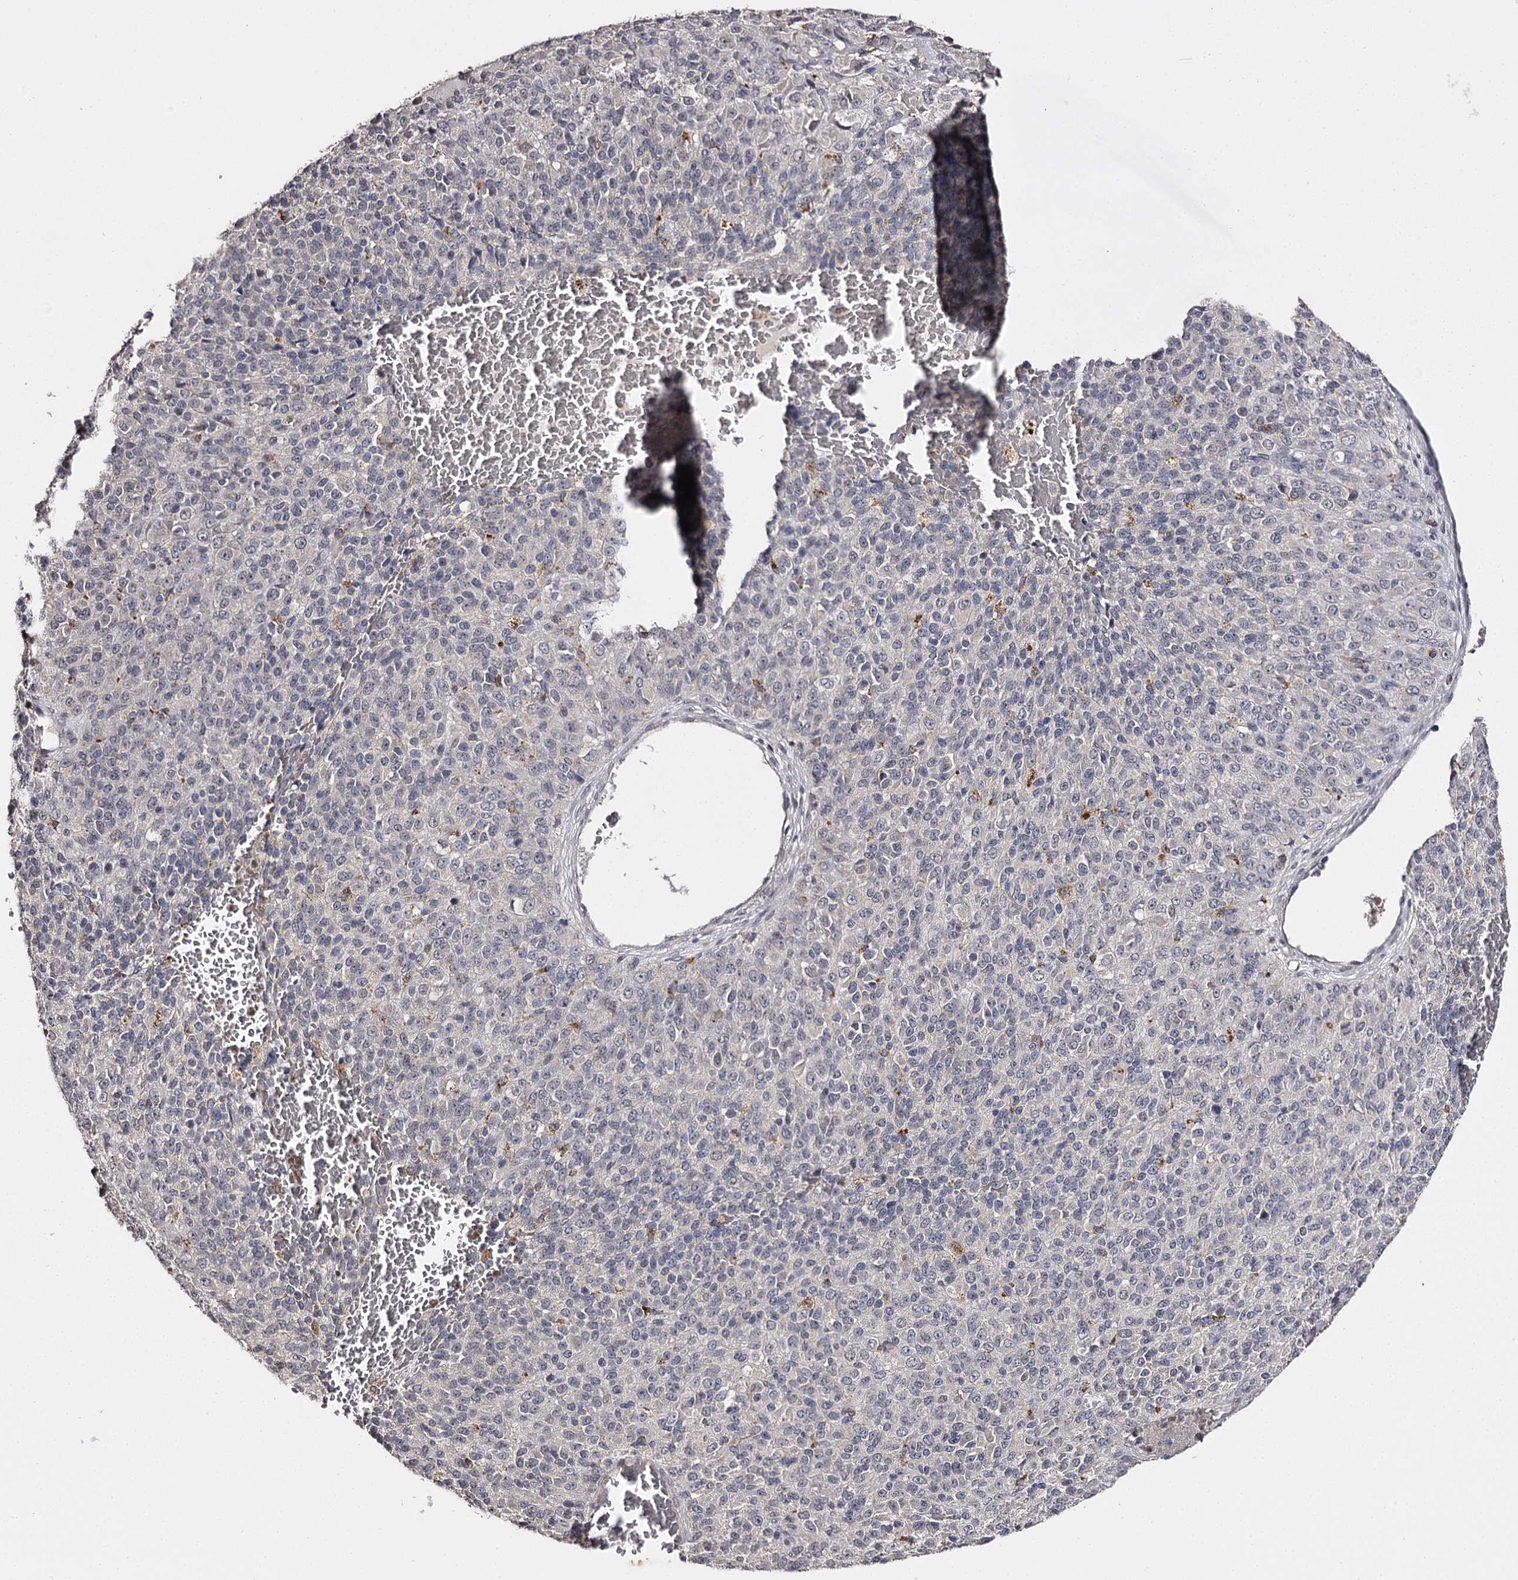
{"staining": {"intensity": "negative", "quantity": "none", "location": "none"}, "tissue": "melanoma", "cell_type": "Tumor cells", "image_type": "cancer", "snomed": [{"axis": "morphology", "description": "Malignant melanoma, Metastatic site"}, {"axis": "topography", "description": "Brain"}], "caption": "Photomicrograph shows no protein staining in tumor cells of malignant melanoma (metastatic site) tissue. Nuclei are stained in blue.", "gene": "SLC32A1", "patient": {"sex": "female", "age": 56}}